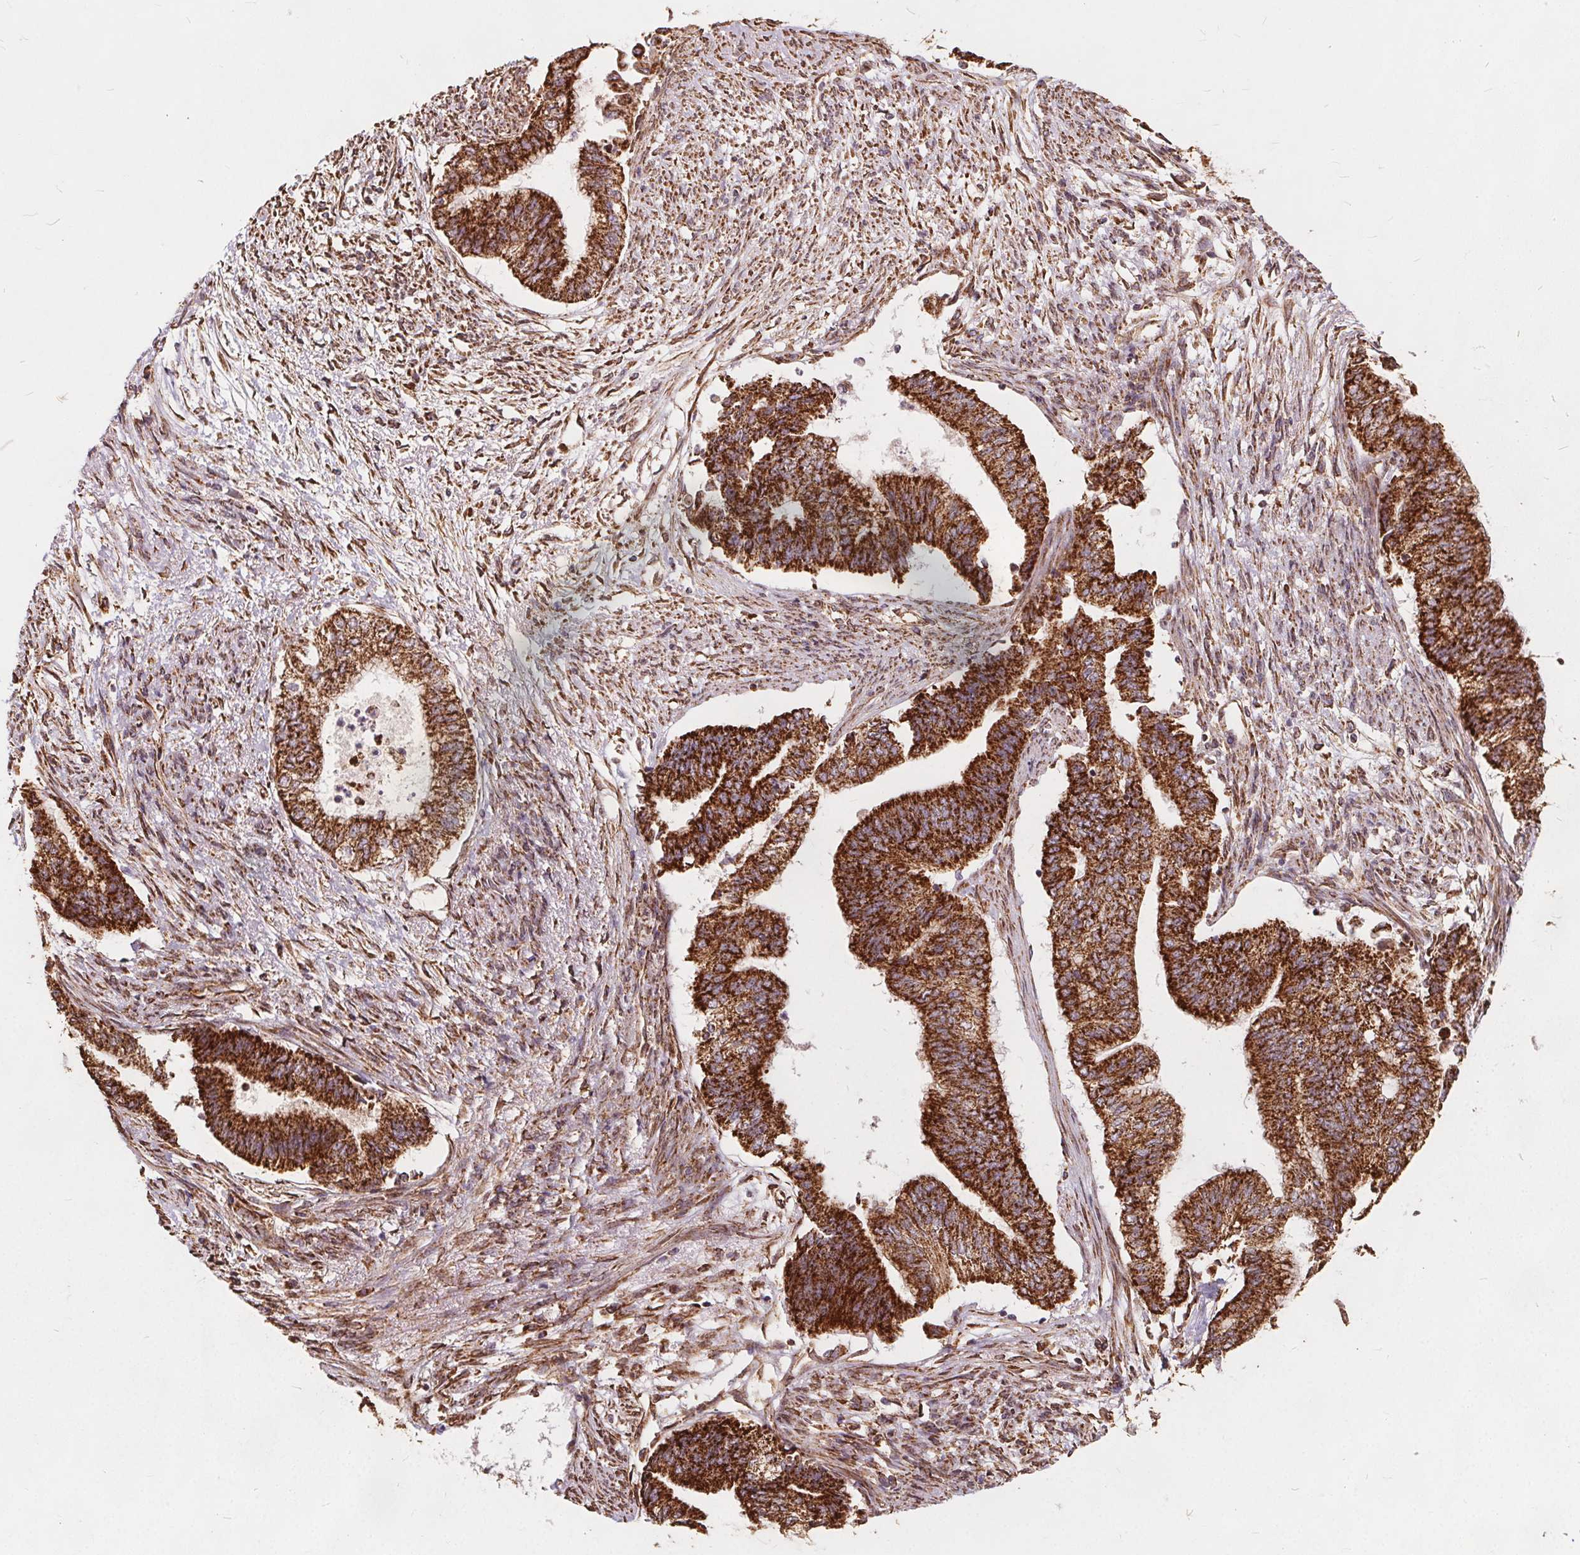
{"staining": {"intensity": "strong", "quantity": ">75%", "location": "cytoplasmic/membranous"}, "tissue": "endometrial cancer", "cell_type": "Tumor cells", "image_type": "cancer", "snomed": [{"axis": "morphology", "description": "Adenocarcinoma, NOS"}, {"axis": "topography", "description": "Endometrium"}], "caption": "Brown immunohistochemical staining in endometrial adenocarcinoma shows strong cytoplasmic/membranous staining in approximately >75% of tumor cells. The protein is shown in brown color, while the nuclei are stained blue.", "gene": "PLSCR3", "patient": {"sex": "female", "age": 65}}